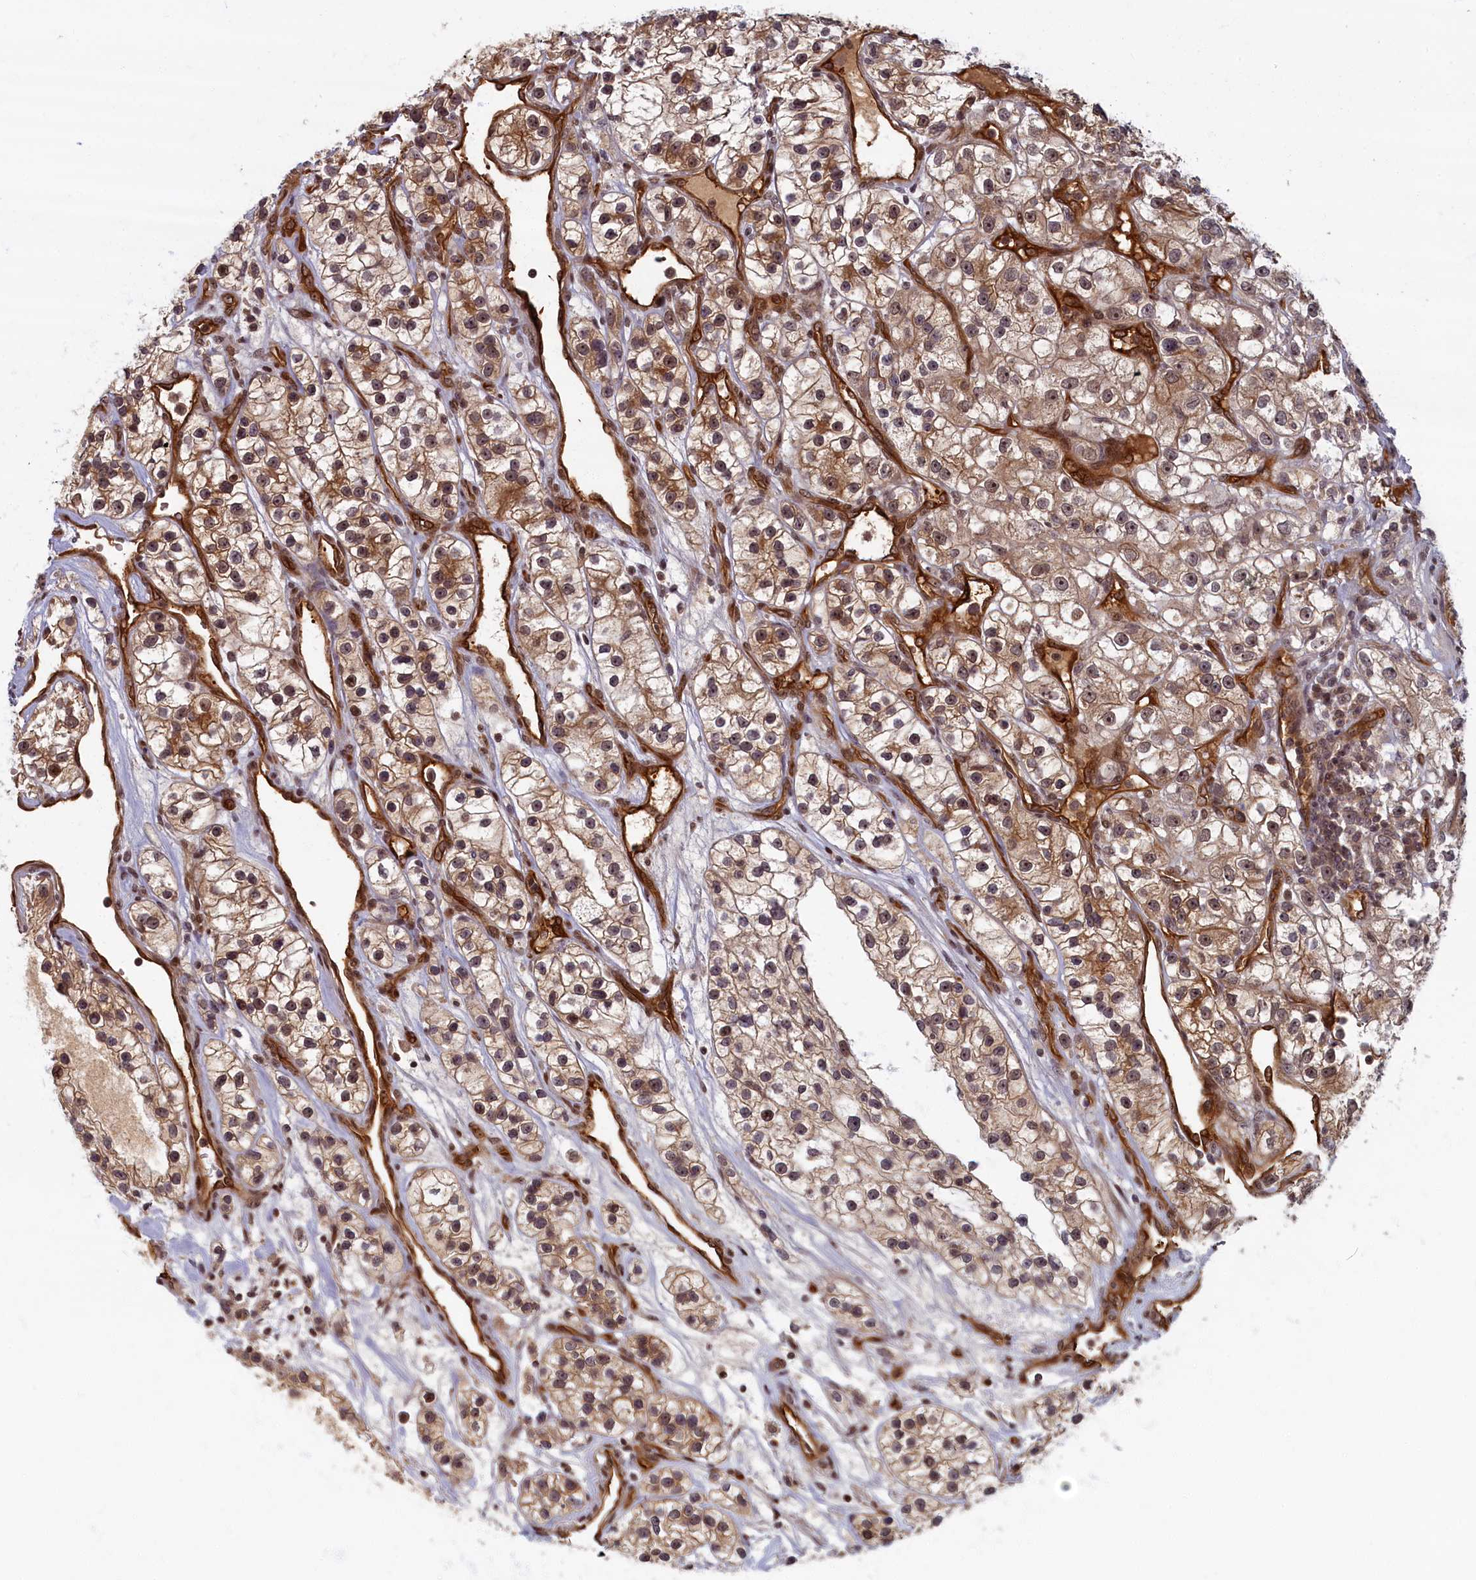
{"staining": {"intensity": "weak", "quantity": "25%-75%", "location": "cytoplasmic/membranous,nuclear"}, "tissue": "renal cancer", "cell_type": "Tumor cells", "image_type": "cancer", "snomed": [{"axis": "morphology", "description": "Adenocarcinoma, NOS"}, {"axis": "topography", "description": "Kidney"}], "caption": "Adenocarcinoma (renal) was stained to show a protein in brown. There is low levels of weak cytoplasmic/membranous and nuclear expression in approximately 25%-75% of tumor cells.", "gene": "SNRK", "patient": {"sex": "female", "age": 57}}